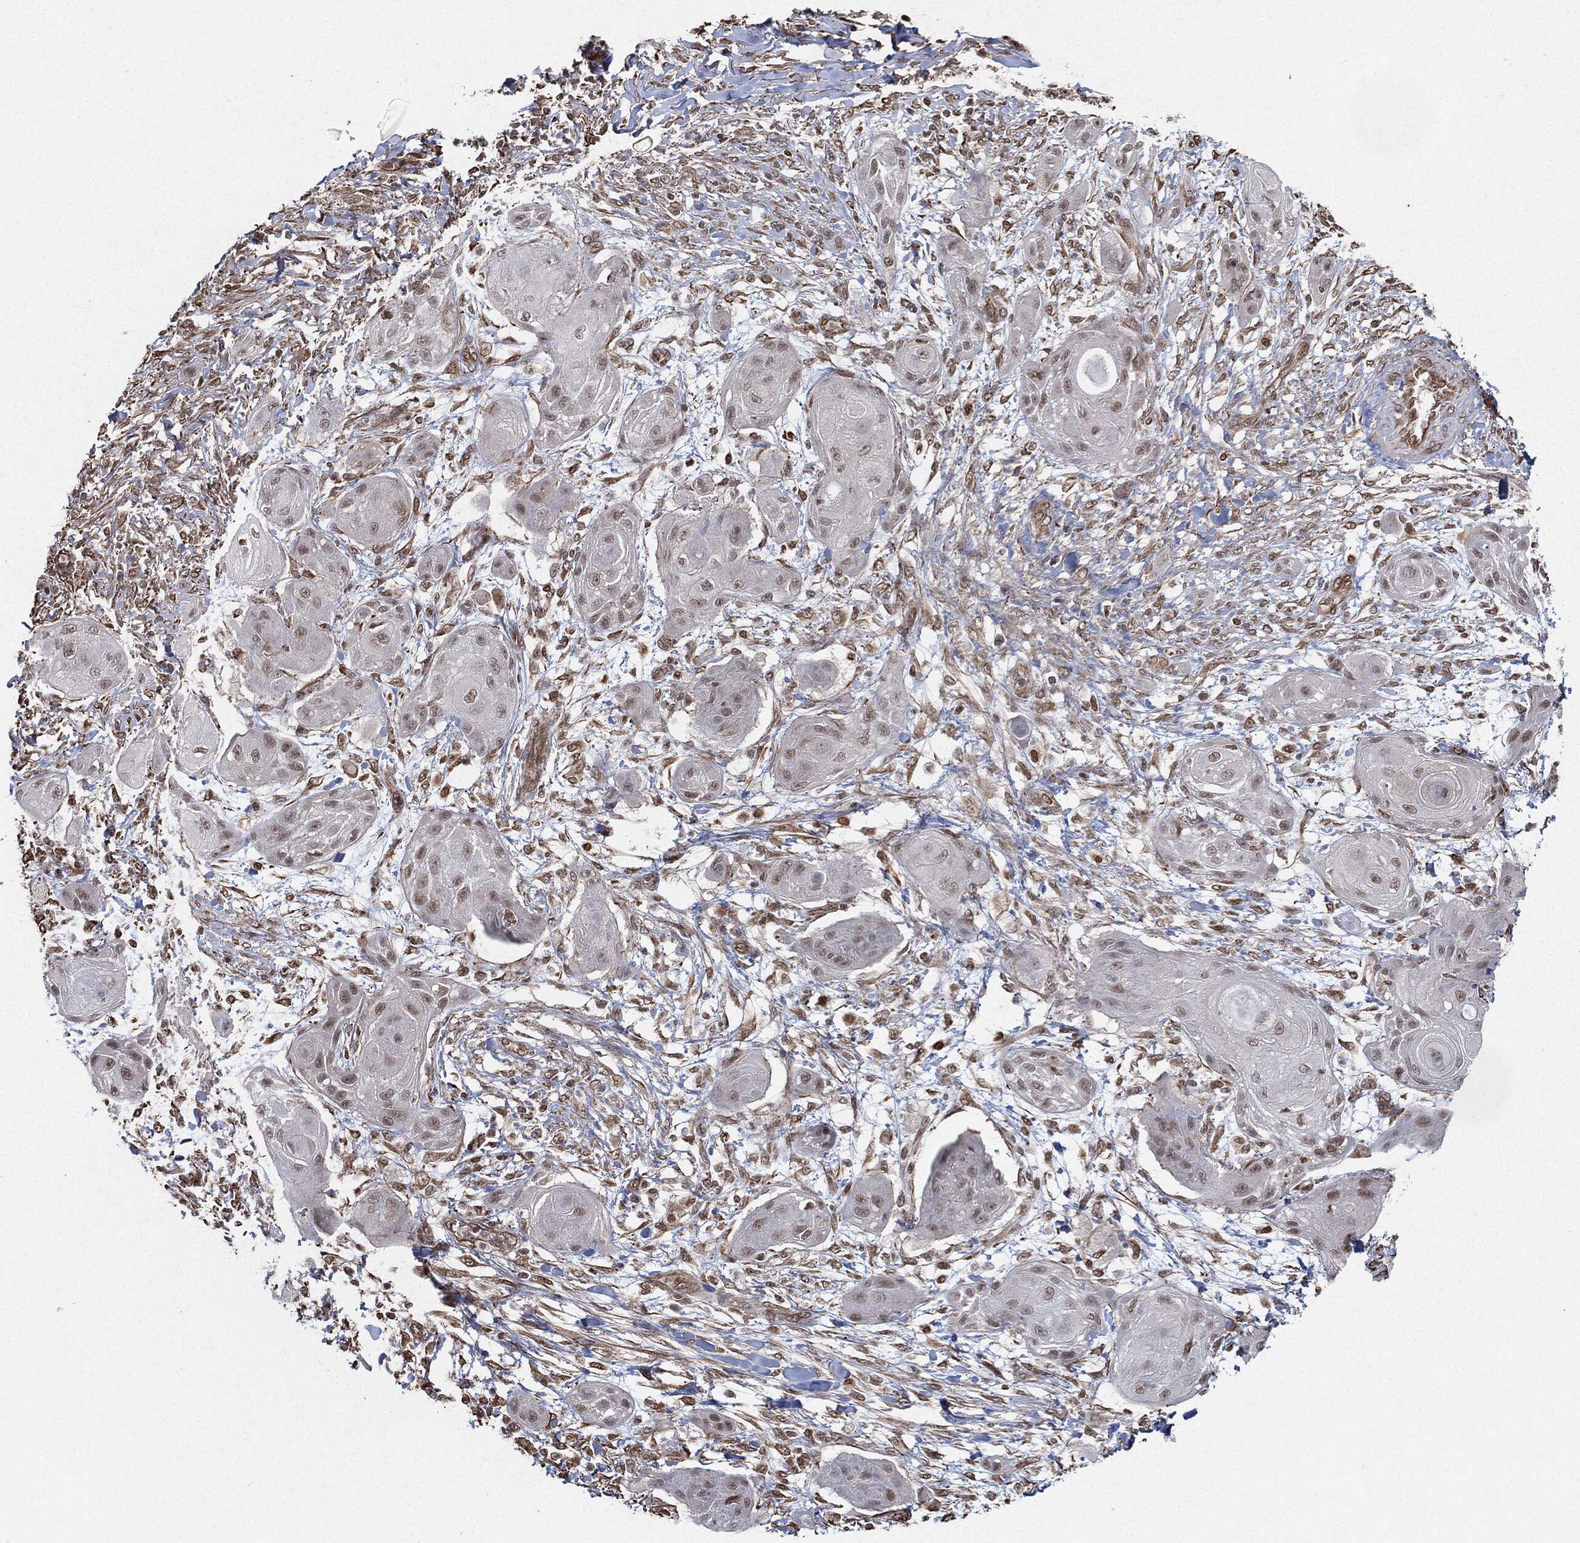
{"staining": {"intensity": "weak", "quantity": "<25%", "location": "nuclear"}, "tissue": "skin cancer", "cell_type": "Tumor cells", "image_type": "cancer", "snomed": [{"axis": "morphology", "description": "Squamous cell carcinoma, NOS"}, {"axis": "topography", "description": "Skin"}], "caption": "Immunohistochemistry image of neoplastic tissue: skin cancer stained with DAB (3,3'-diaminobenzidine) shows no significant protein expression in tumor cells.", "gene": "TP53RK", "patient": {"sex": "male", "age": 62}}